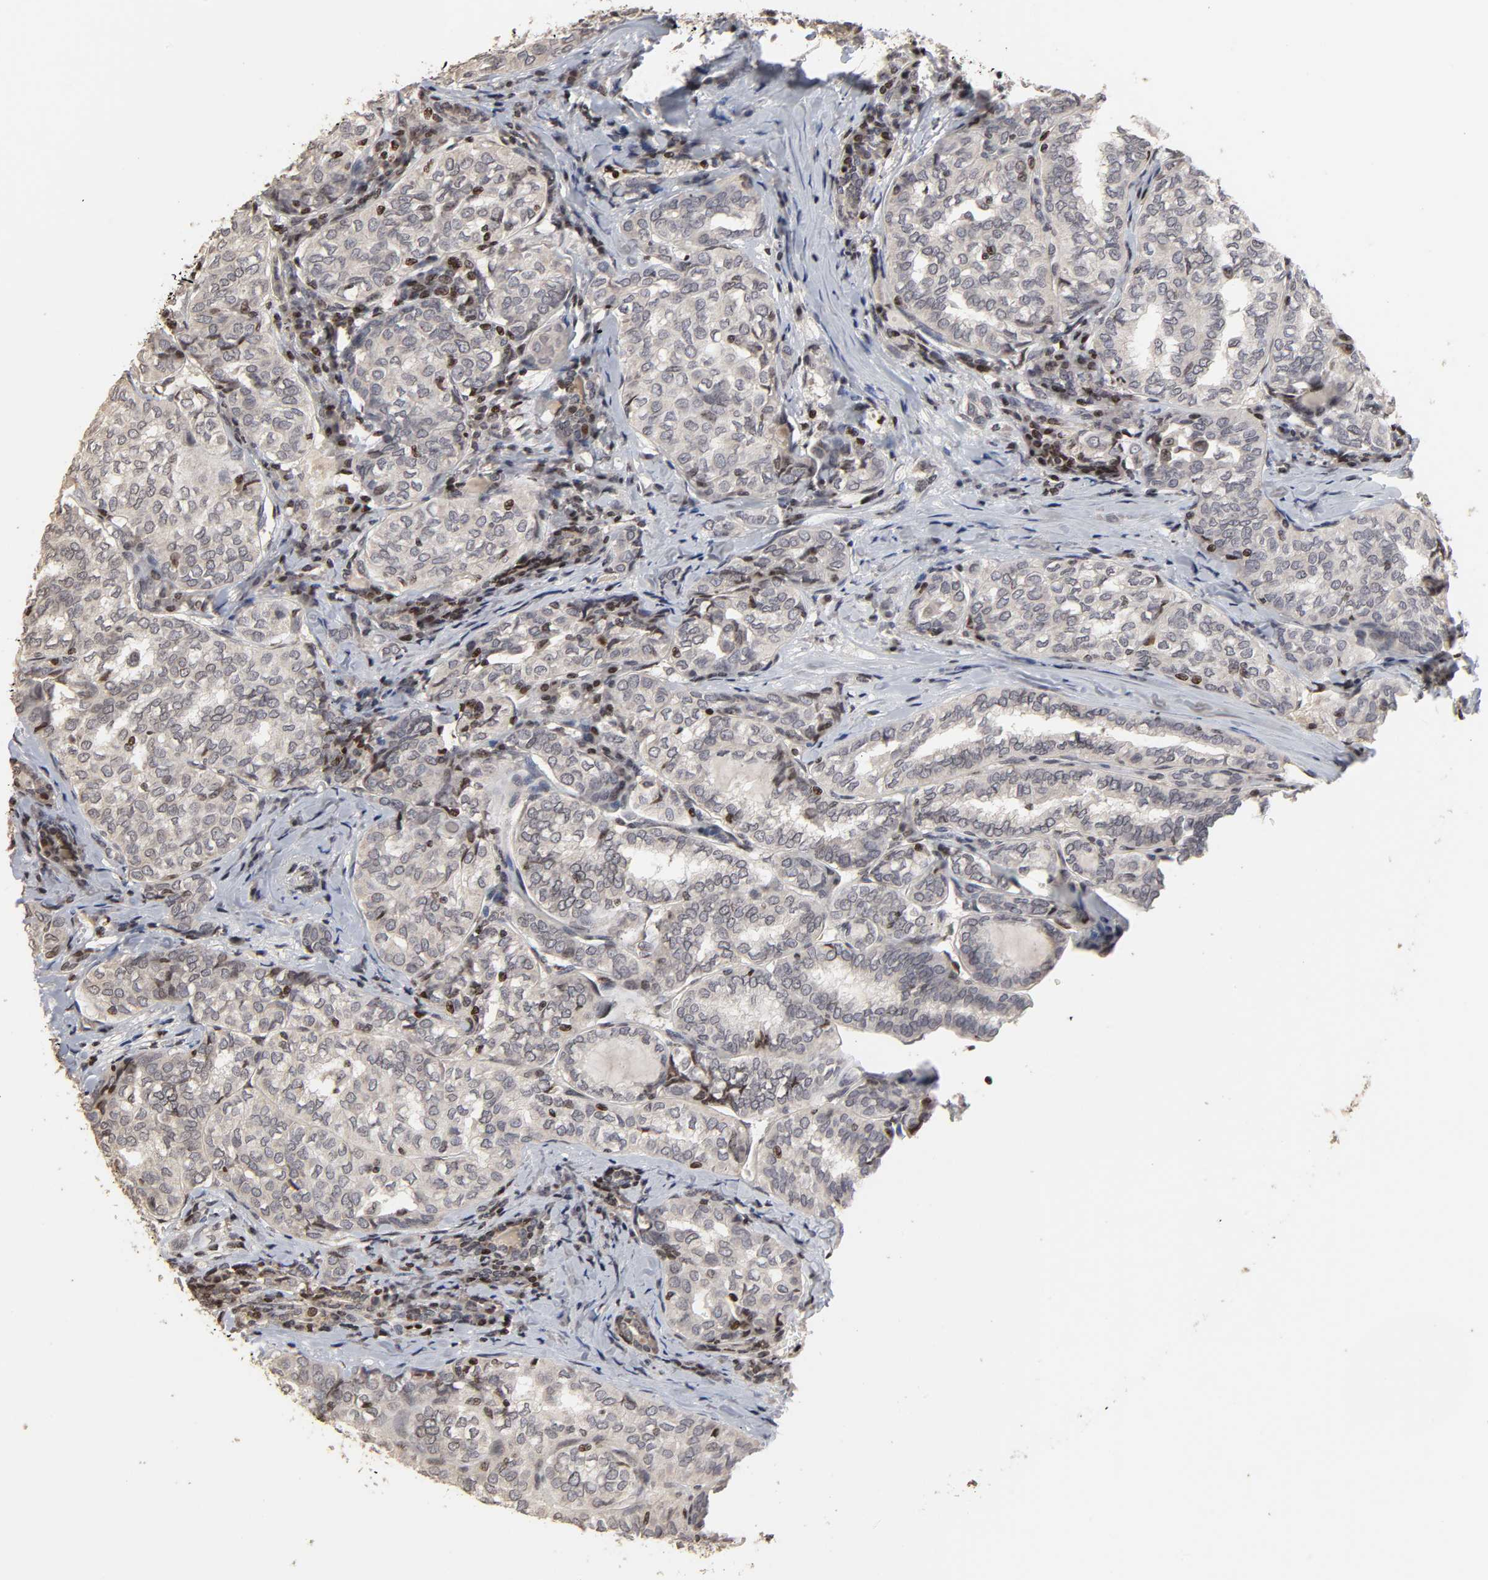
{"staining": {"intensity": "negative", "quantity": "none", "location": "none"}, "tissue": "thyroid cancer", "cell_type": "Tumor cells", "image_type": "cancer", "snomed": [{"axis": "morphology", "description": "Papillary adenocarcinoma, NOS"}, {"axis": "topography", "description": "Thyroid gland"}], "caption": "Thyroid cancer stained for a protein using immunohistochemistry reveals no staining tumor cells.", "gene": "ZNF473", "patient": {"sex": "female", "age": 30}}